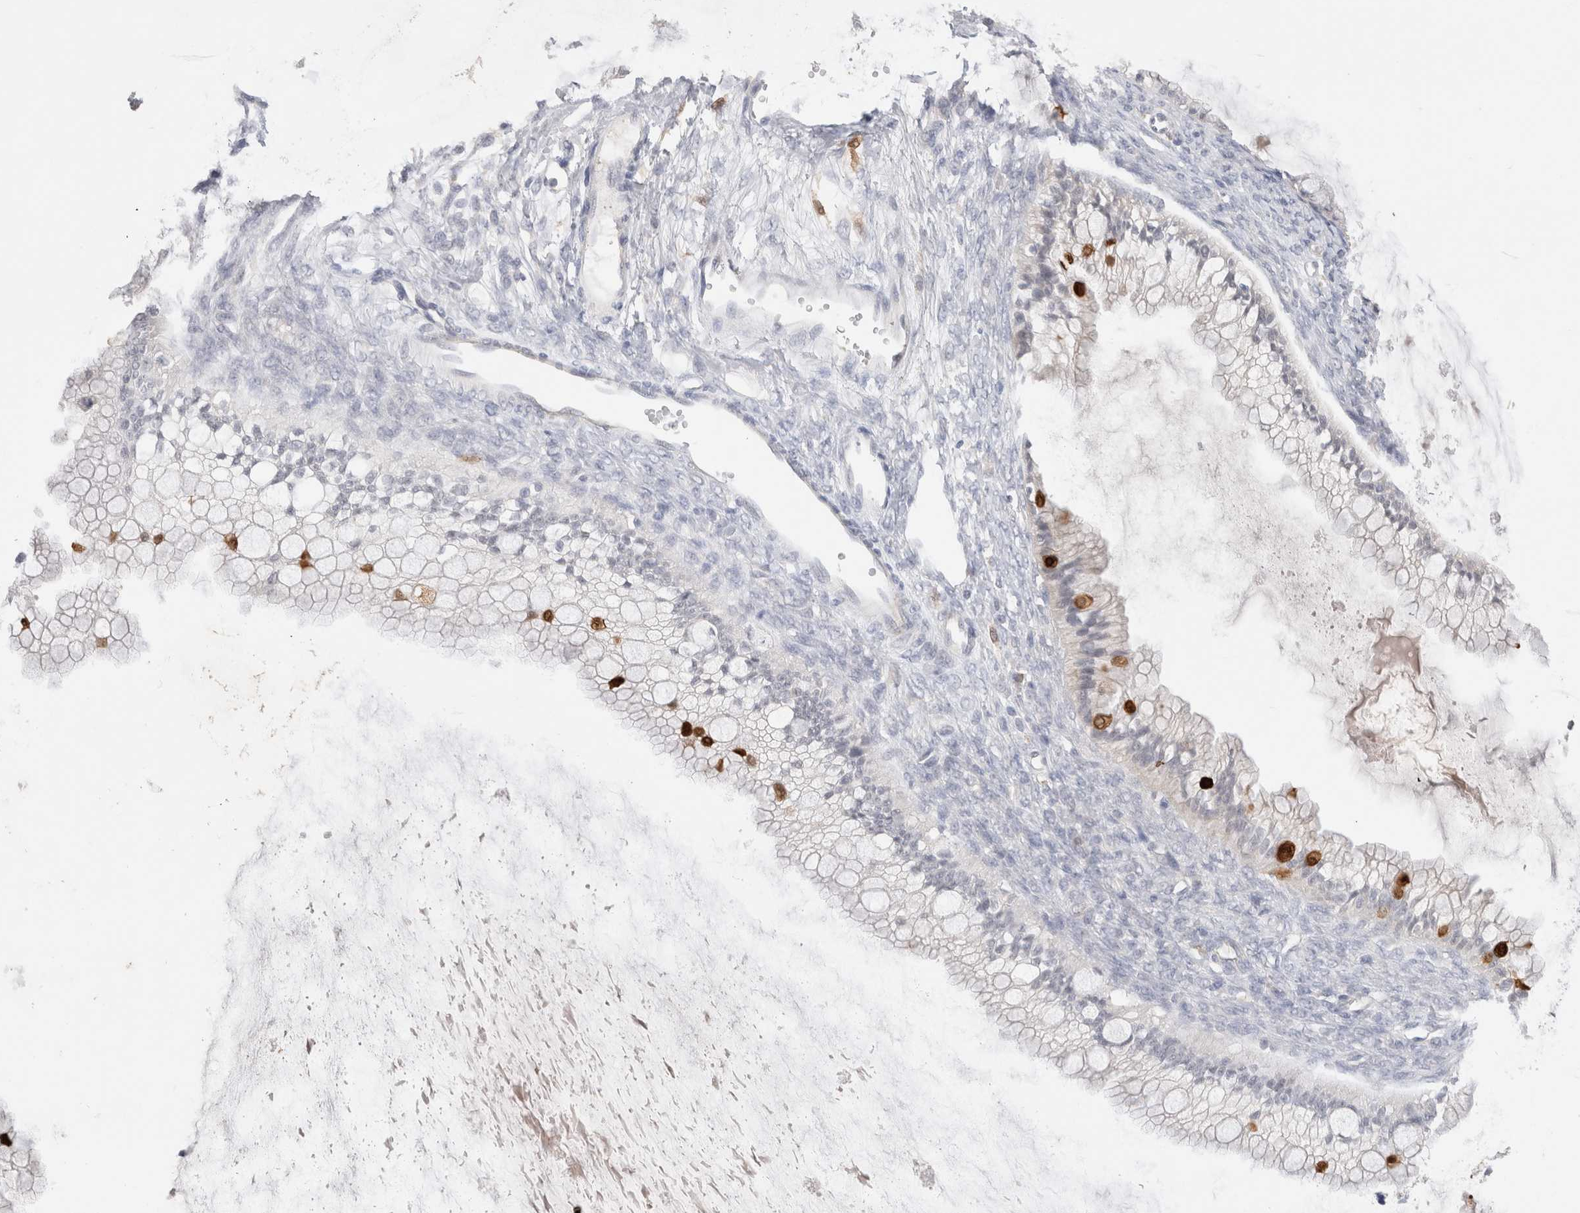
{"staining": {"intensity": "negative", "quantity": "none", "location": "none"}, "tissue": "ovarian cancer", "cell_type": "Tumor cells", "image_type": "cancer", "snomed": [{"axis": "morphology", "description": "Cystadenocarcinoma, mucinous, NOS"}, {"axis": "topography", "description": "Ovary"}], "caption": "Ovarian mucinous cystadenocarcinoma was stained to show a protein in brown. There is no significant expression in tumor cells. The staining is performed using DAB (3,3'-diaminobenzidine) brown chromogen with nuclei counter-stained in using hematoxylin.", "gene": "HPGDS", "patient": {"sex": "female", "age": 57}}